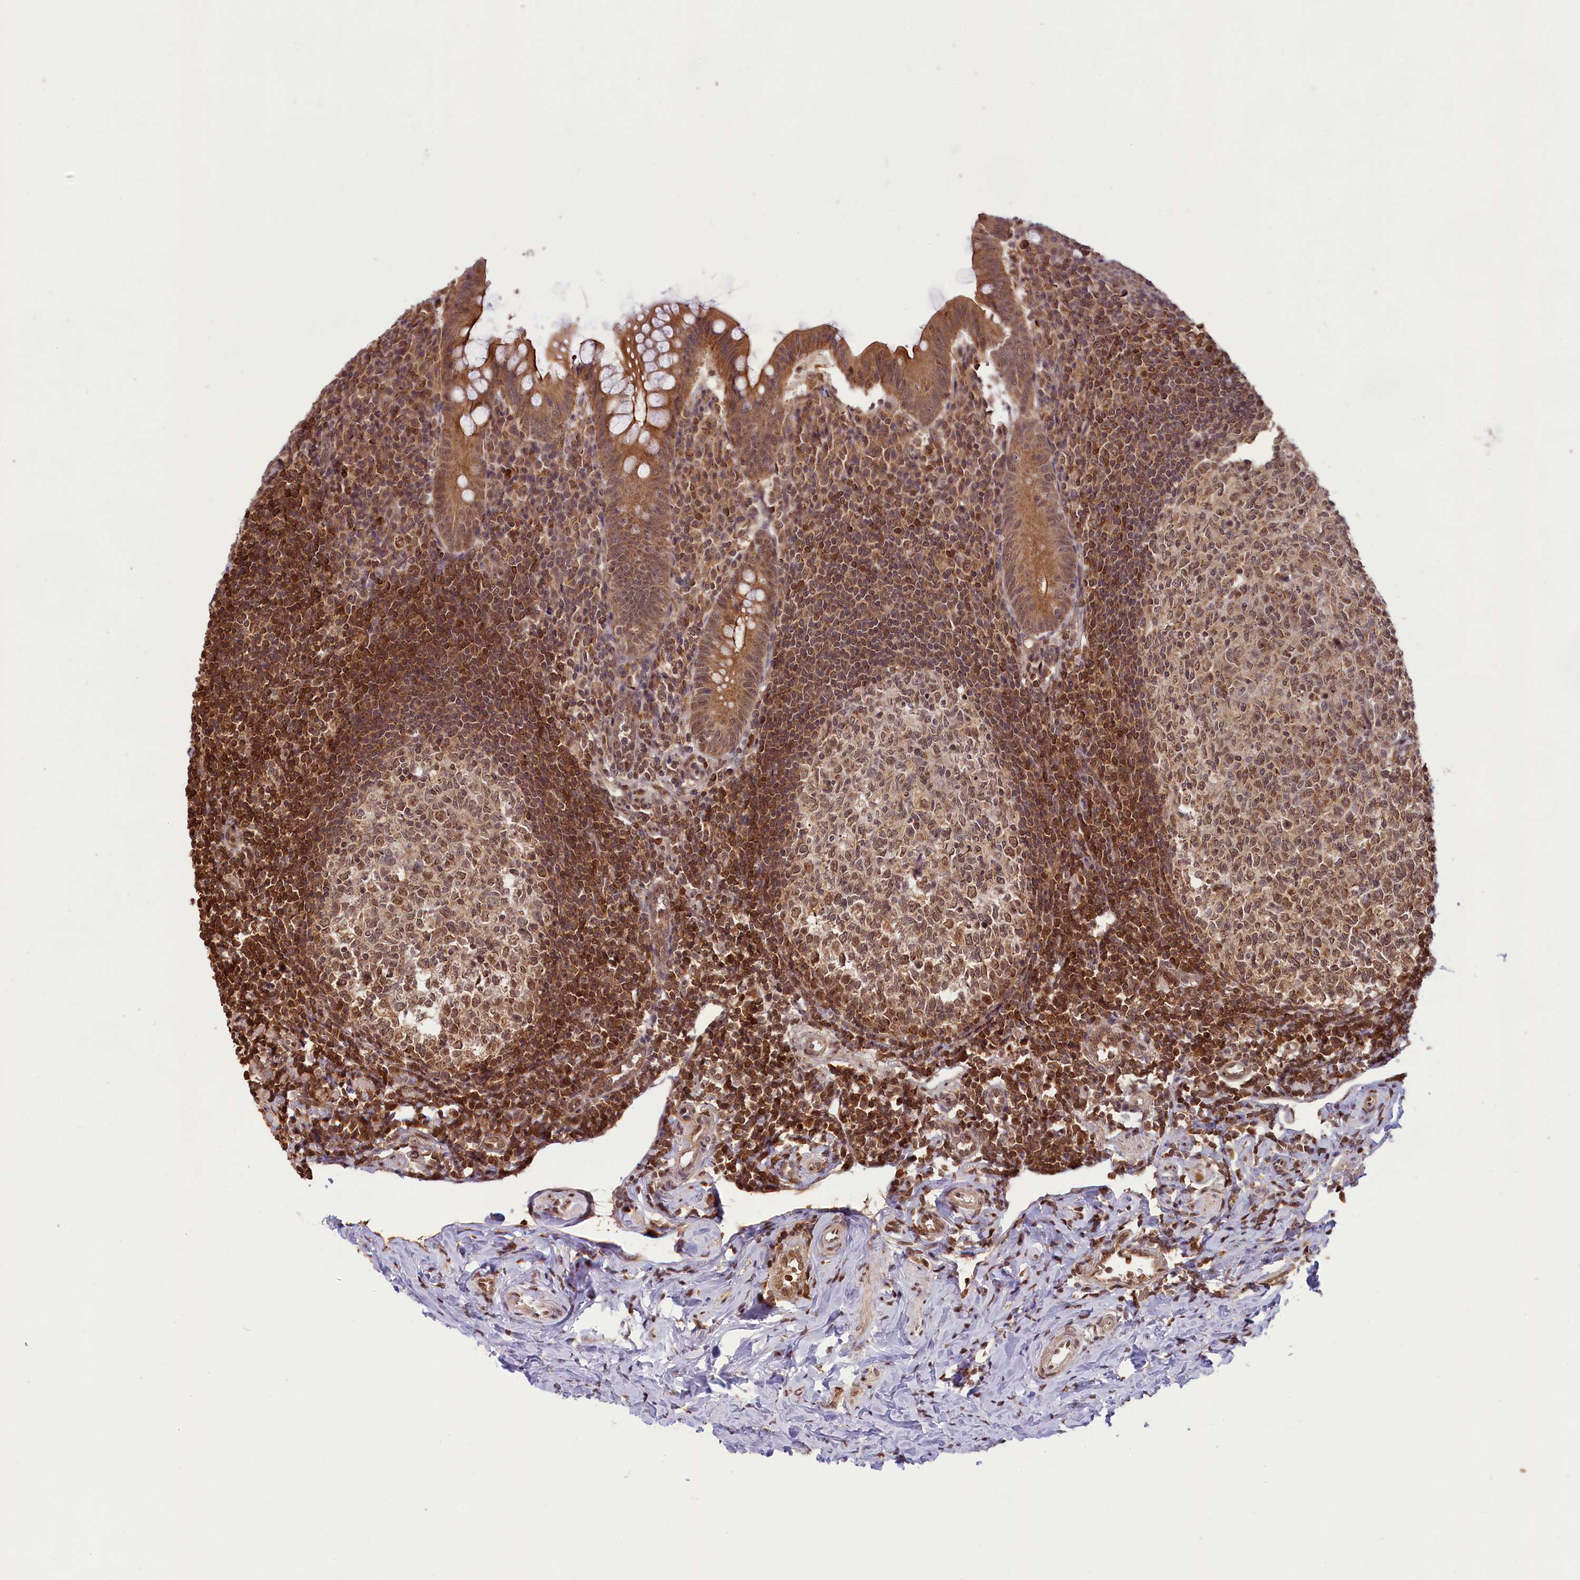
{"staining": {"intensity": "moderate", "quantity": ">75%", "location": "cytoplasmic/membranous,nuclear"}, "tissue": "appendix", "cell_type": "Glandular cells", "image_type": "normal", "snomed": [{"axis": "morphology", "description": "Normal tissue, NOS"}, {"axis": "topography", "description": "Appendix"}], "caption": "A high-resolution micrograph shows IHC staining of unremarkable appendix, which exhibits moderate cytoplasmic/membranous,nuclear positivity in approximately >75% of glandular cells.", "gene": "CARD8", "patient": {"sex": "female", "age": 33}}